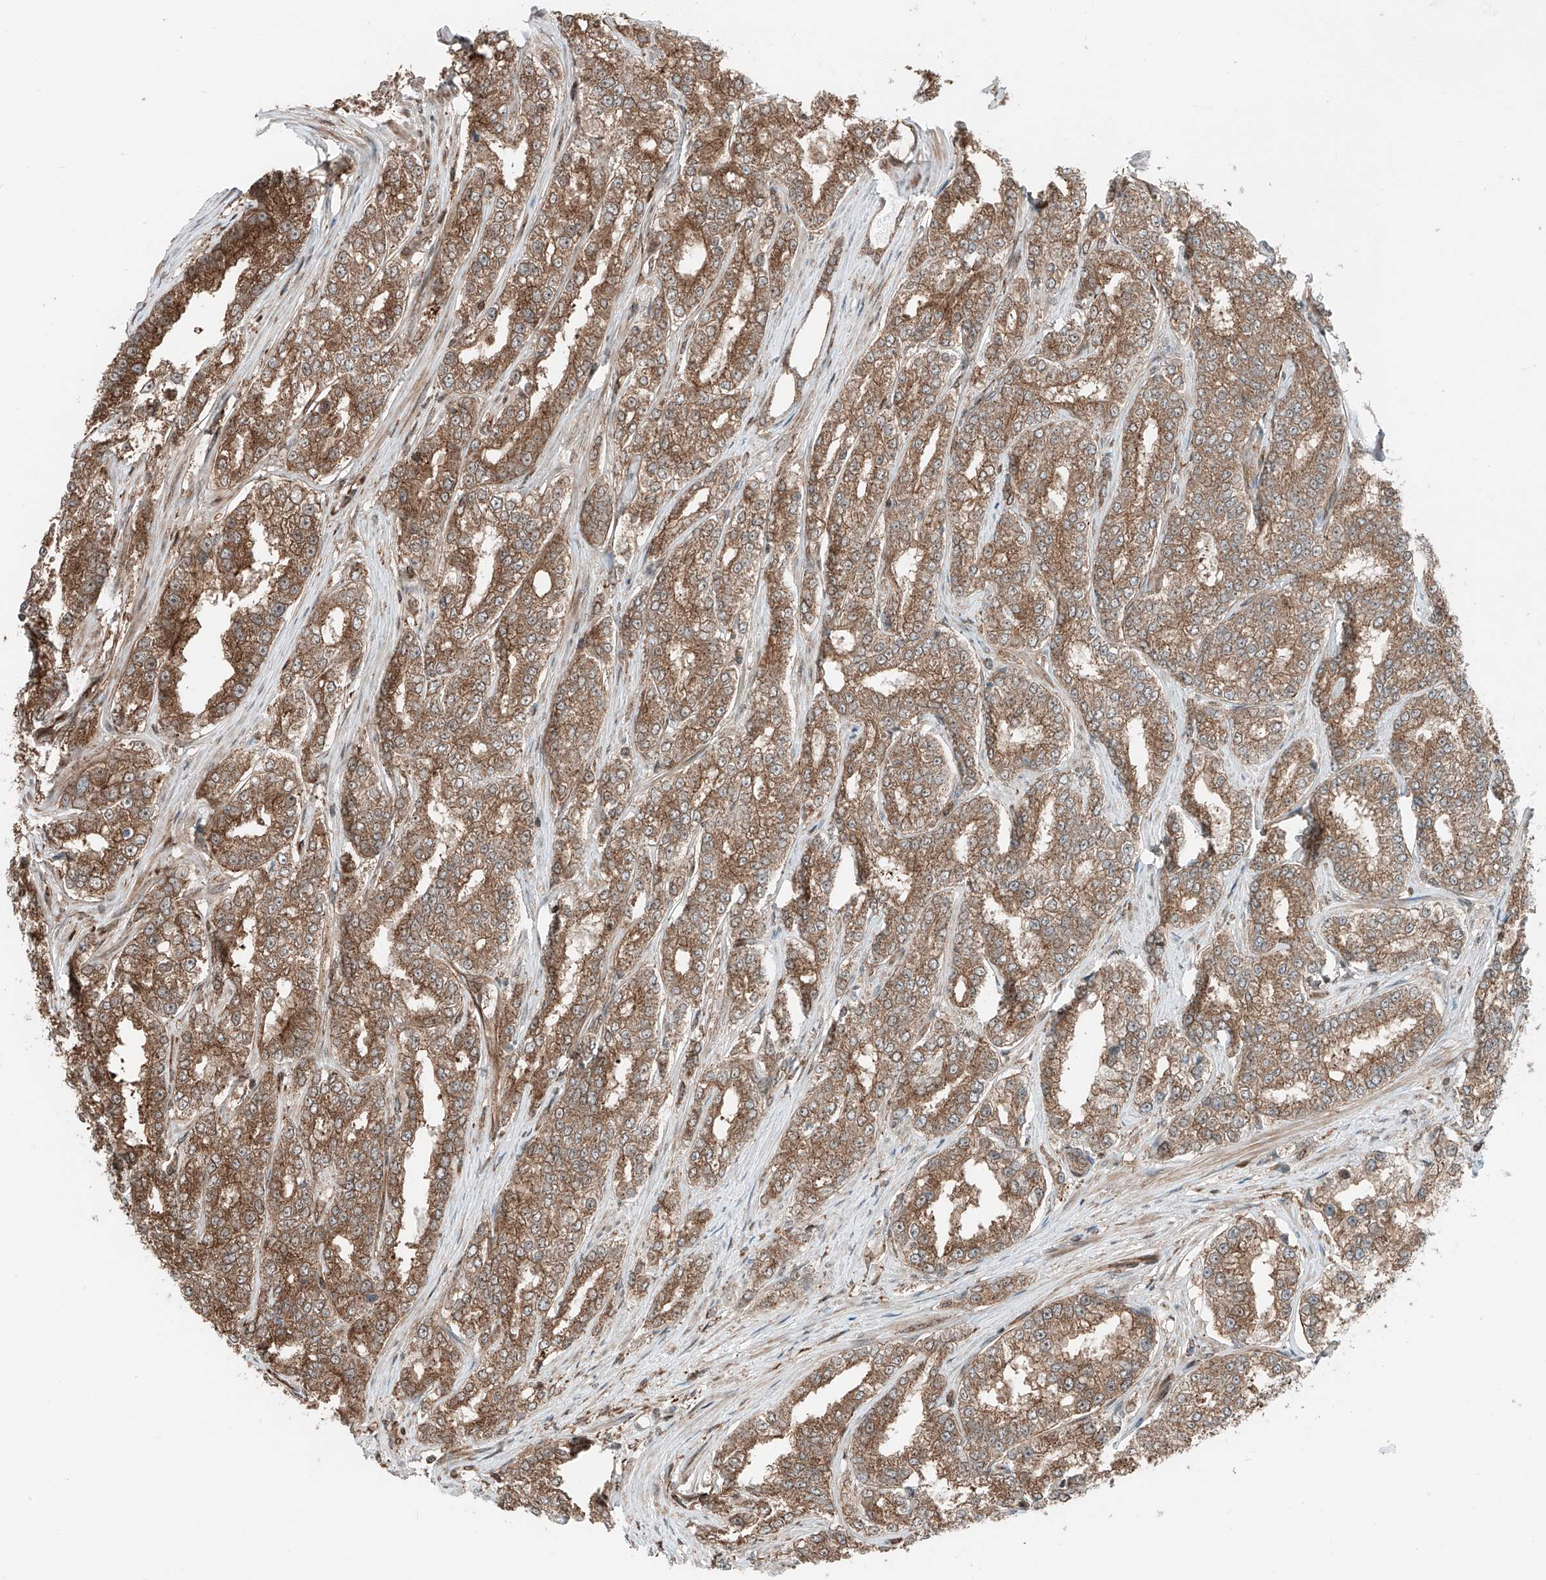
{"staining": {"intensity": "moderate", "quantity": ">75%", "location": "cytoplasmic/membranous"}, "tissue": "prostate cancer", "cell_type": "Tumor cells", "image_type": "cancer", "snomed": [{"axis": "morphology", "description": "Normal tissue, NOS"}, {"axis": "morphology", "description": "Adenocarcinoma, High grade"}, {"axis": "topography", "description": "Prostate"}], "caption": "A histopathology image showing moderate cytoplasmic/membranous expression in about >75% of tumor cells in adenocarcinoma (high-grade) (prostate), as visualized by brown immunohistochemical staining.", "gene": "USP48", "patient": {"sex": "male", "age": 83}}